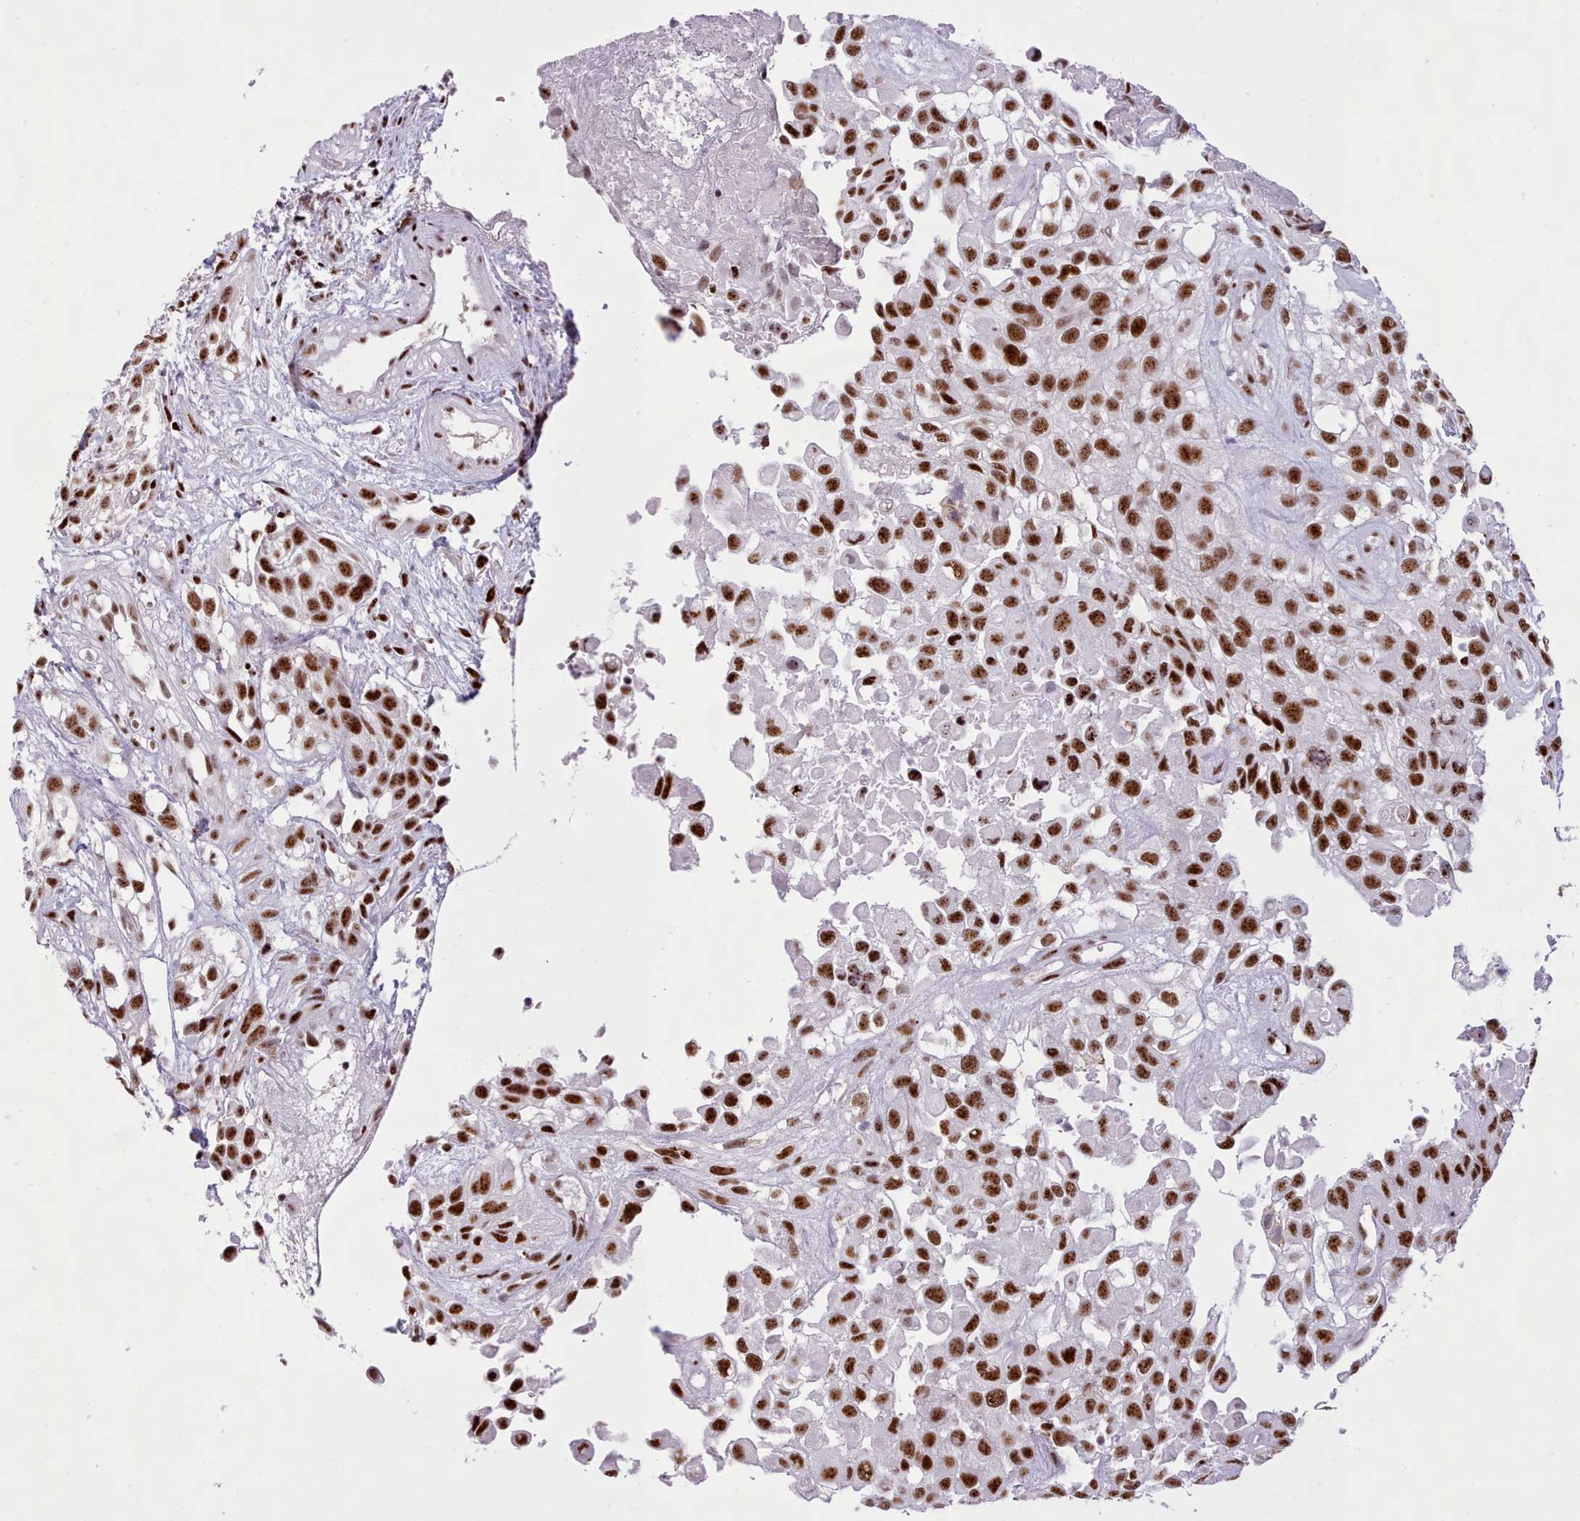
{"staining": {"intensity": "strong", "quantity": ">75%", "location": "nuclear"}, "tissue": "urothelial cancer", "cell_type": "Tumor cells", "image_type": "cancer", "snomed": [{"axis": "morphology", "description": "Urothelial carcinoma, High grade"}, {"axis": "topography", "description": "Urinary bladder"}], "caption": "A histopathology image of urothelial carcinoma (high-grade) stained for a protein displays strong nuclear brown staining in tumor cells. (DAB IHC, brown staining for protein, blue staining for nuclei).", "gene": "TMEM35B", "patient": {"sex": "male", "age": 56}}